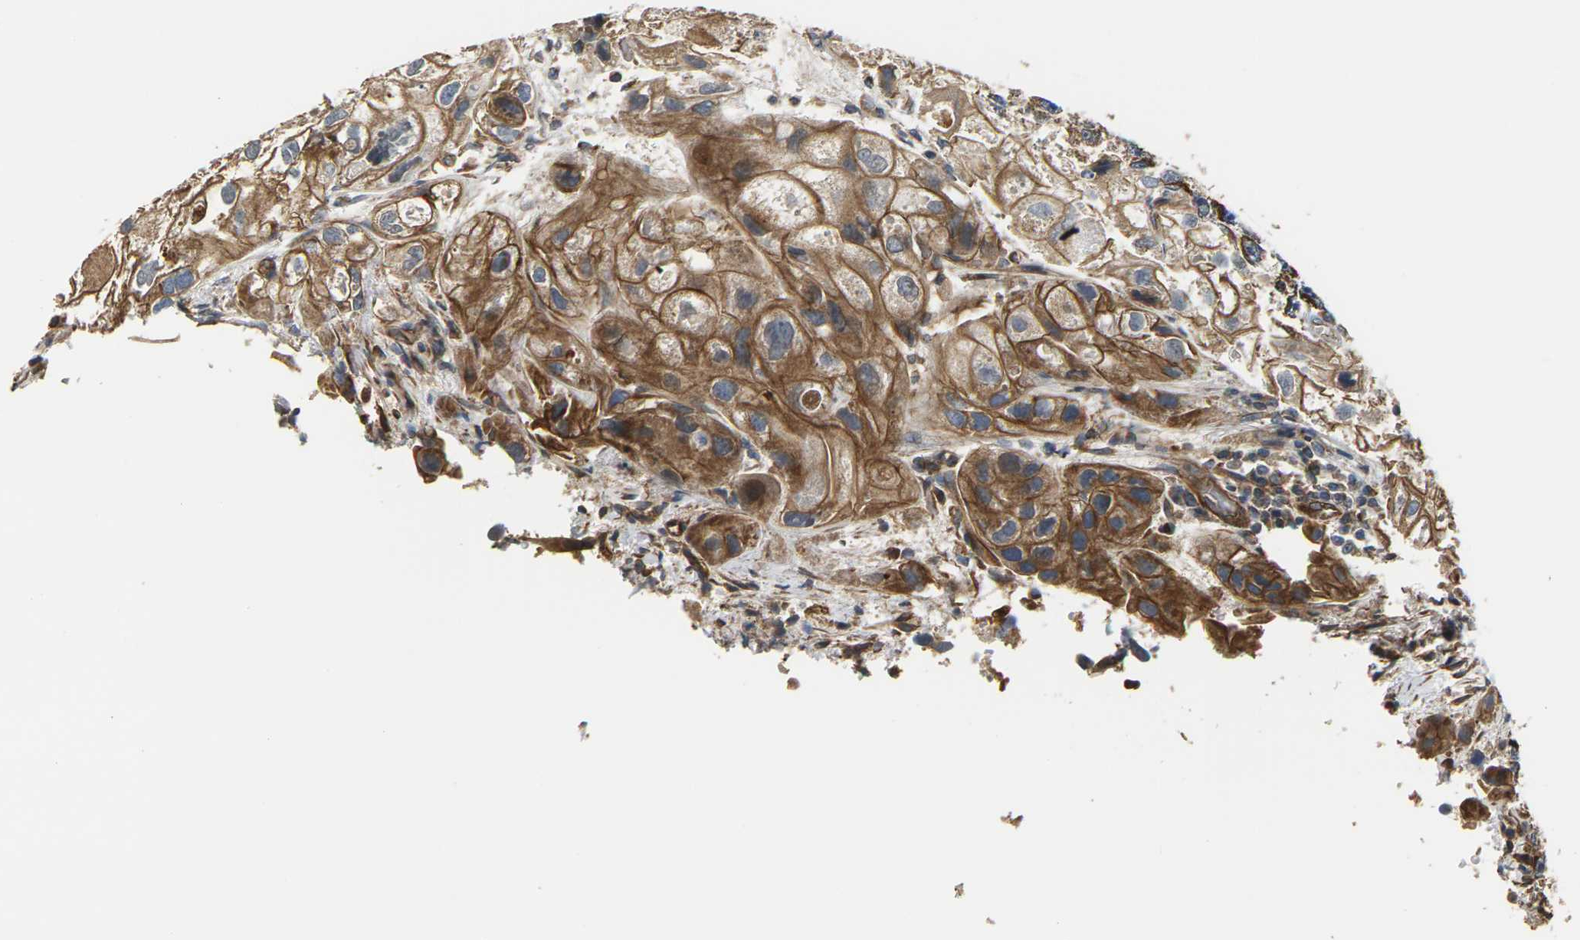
{"staining": {"intensity": "moderate", "quantity": ">75%", "location": "cytoplasmic/membranous"}, "tissue": "urothelial cancer", "cell_type": "Tumor cells", "image_type": "cancer", "snomed": [{"axis": "morphology", "description": "Urothelial carcinoma, High grade"}, {"axis": "topography", "description": "Urinary bladder"}], "caption": "The histopathology image displays a brown stain indicating the presence of a protein in the cytoplasmic/membranous of tumor cells in high-grade urothelial carcinoma.", "gene": "PCDHB4", "patient": {"sex": "female", "age": 64}}